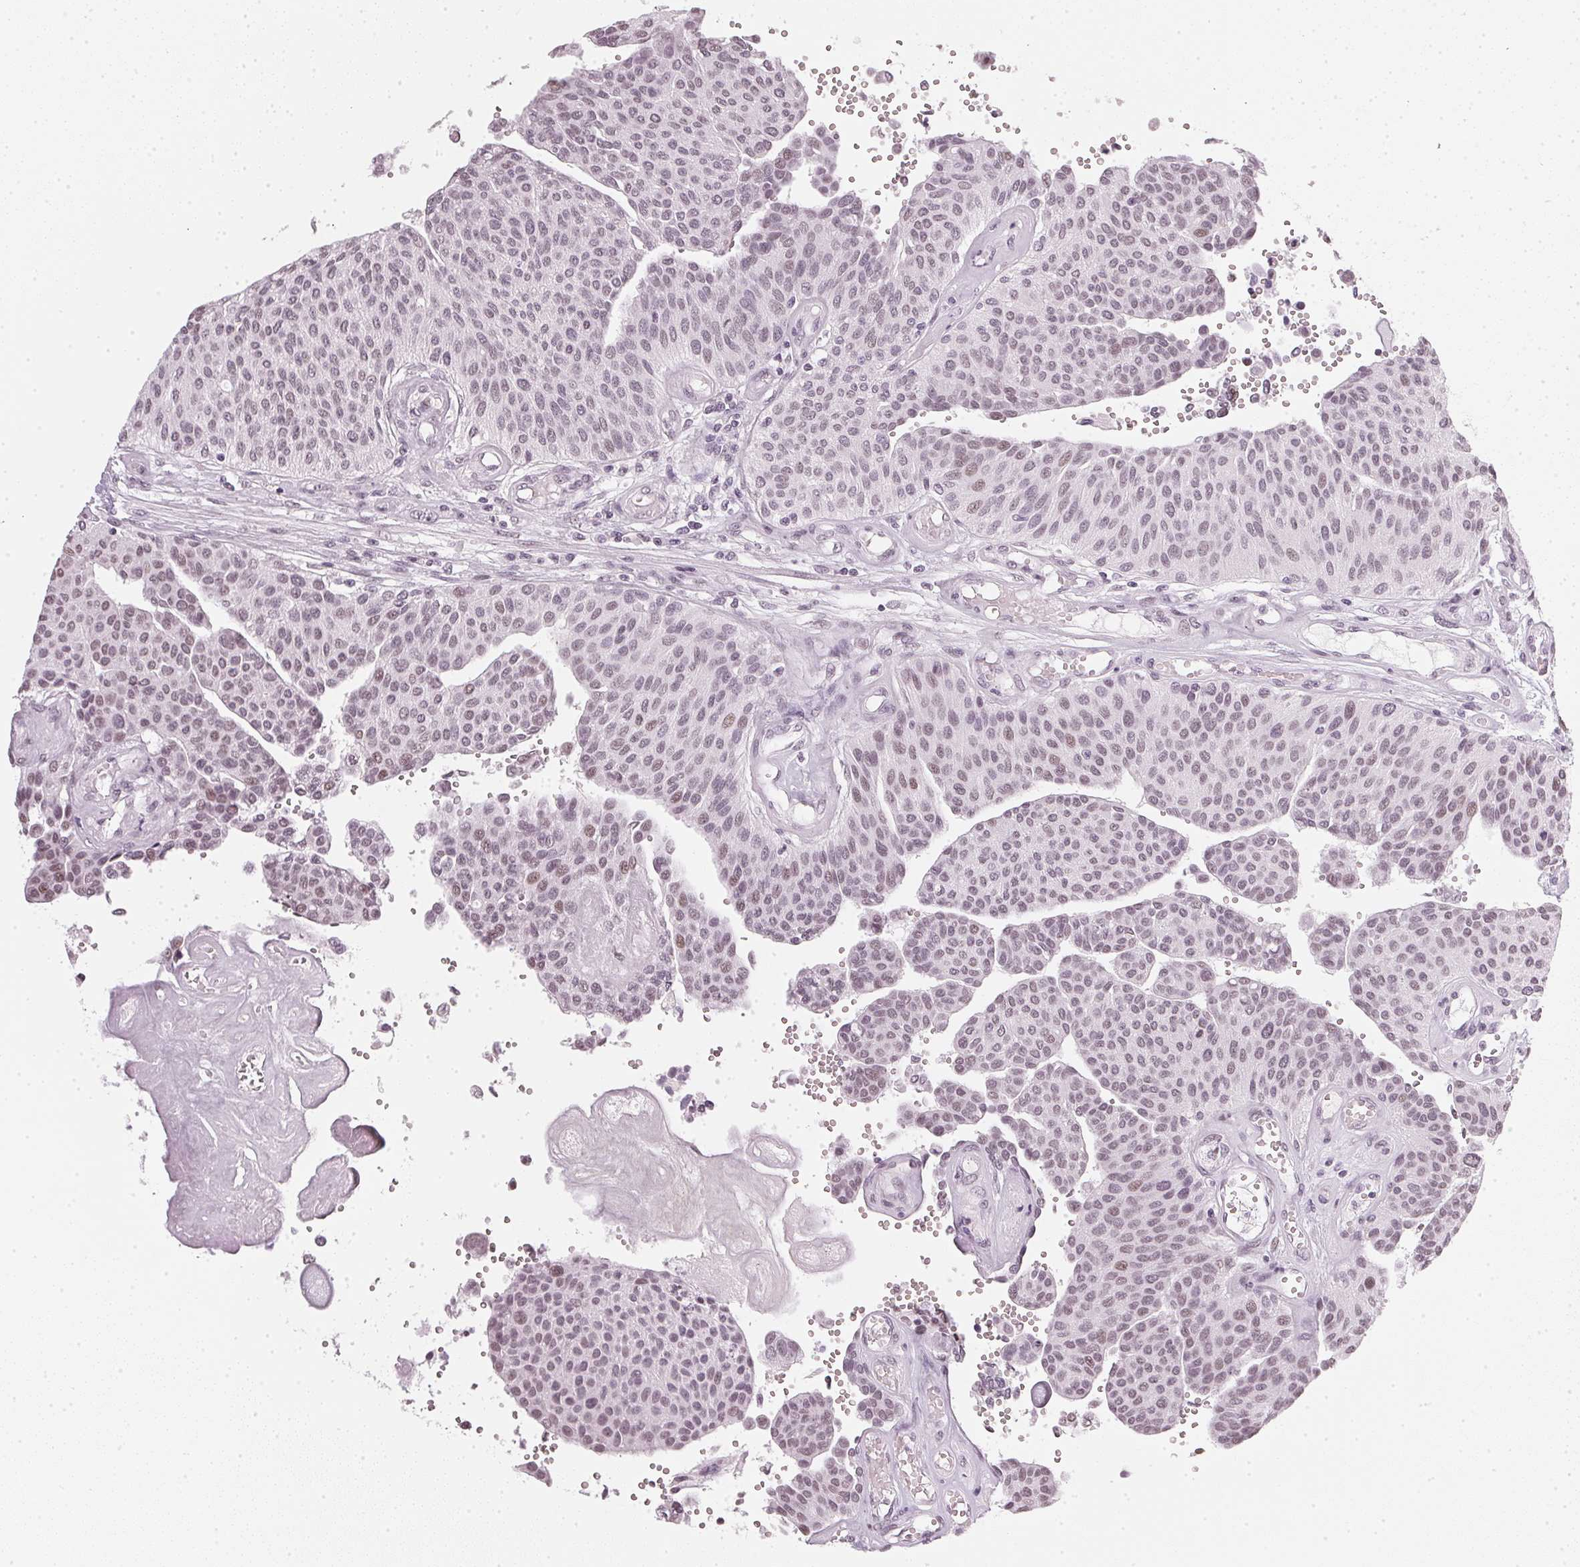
{"staining": {"intensity": "weak", "quantity": "25%-75%", "location": "nuclear"}, "tissue": "urothelial cancer", "cell_type": "Tumor cells", "image_type": "cancer", "snomed": [{"axis": "morphology", "description": "Urothelial carcinoma, NOS"}, {"axis": "topography", "description": "Urinary bladder"}], "caption": "Transitional cell carcinoma stained with a brown dye displays weak nuclear positive staining in approximately 25%-75% of tumor cells.", "gene": "DNAJC6", "patient": {"sex": "male", "age": 55}}